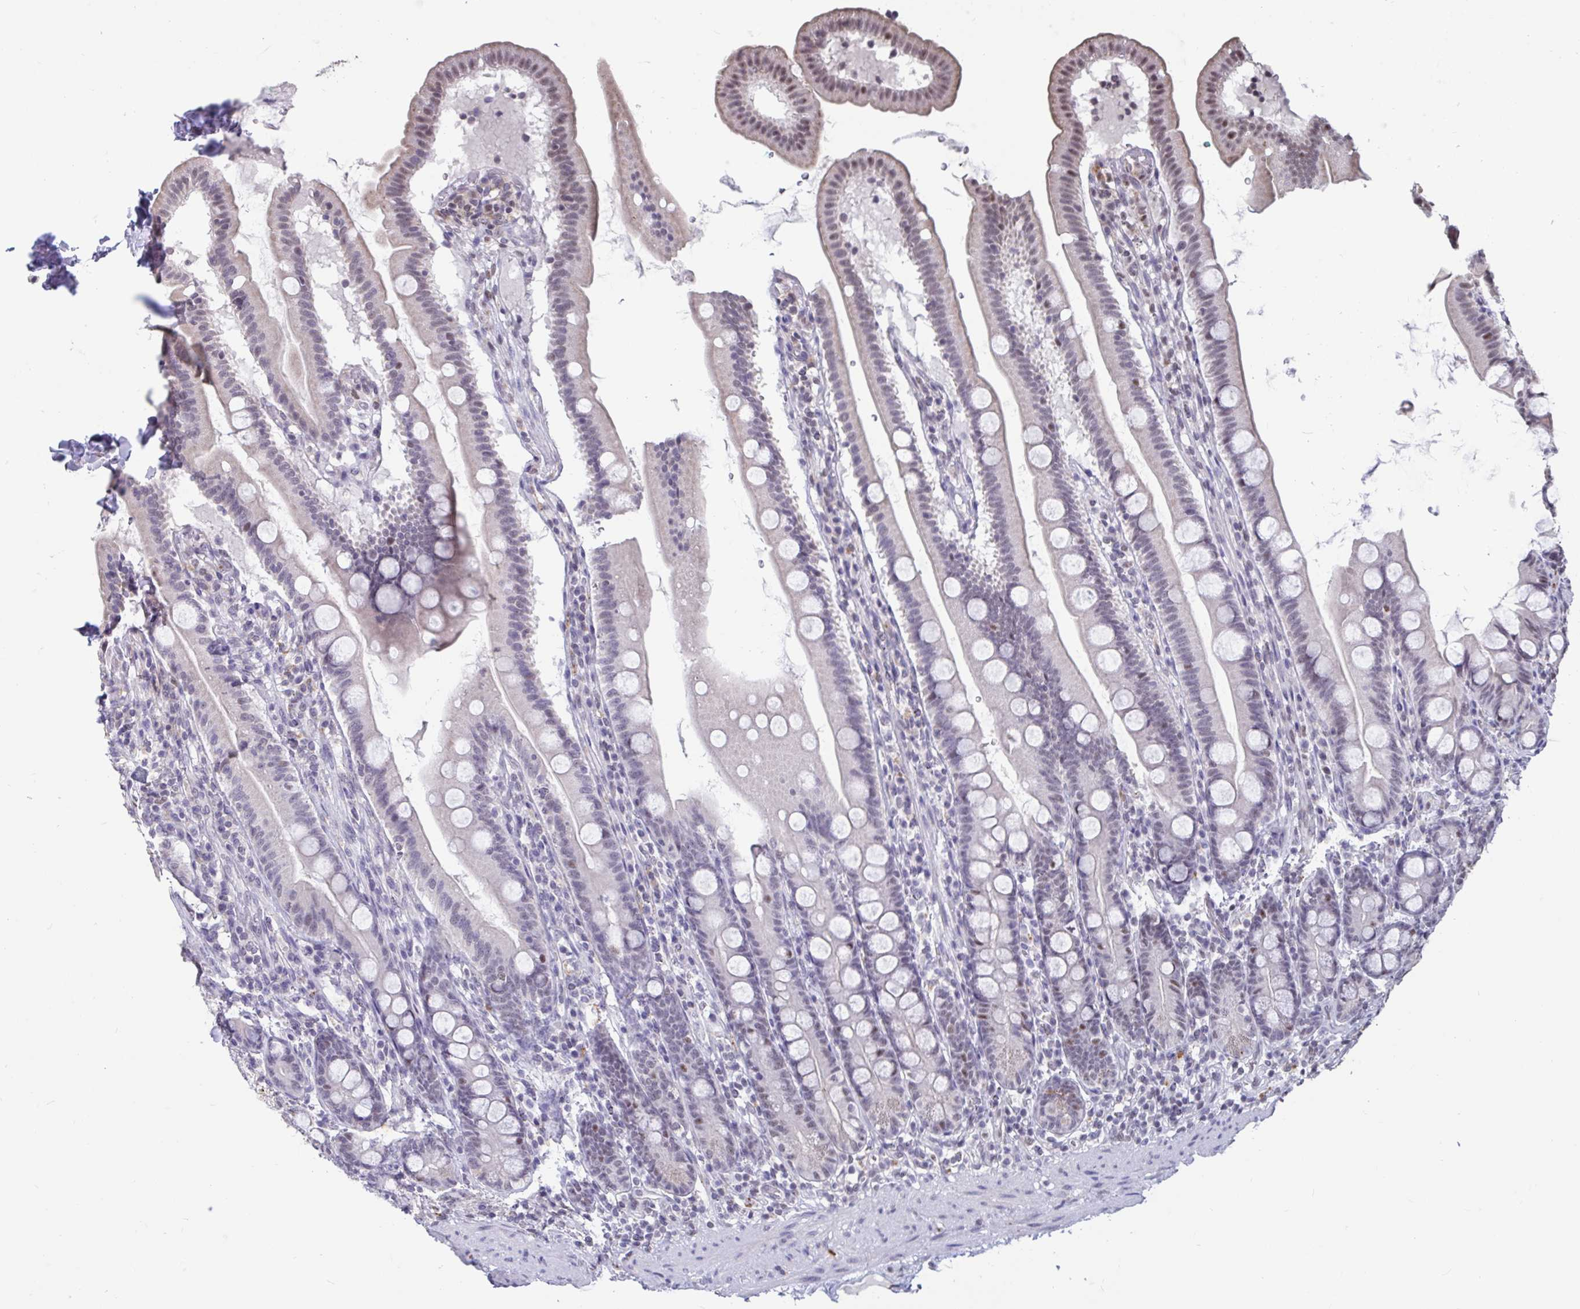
{"staining": {"intensity": "moderate", "quantity": "25%-75%", "location": "nuclear"}, "tissue": "duodenum", "cell_type": "Glandular cells", "image_type": "normal", "snomed": [{"axis": "morphology", "description": "Normal tissue, NOS"}, {"axis": "topography", "description": "Duodenum"}], "caption": "The image reveals a brown stain indicating the presence of a protein in the nuclear of glandular cells in duodenum.", "gene": "DDX39A", "patient": {"sex": "female", "age": 67}}